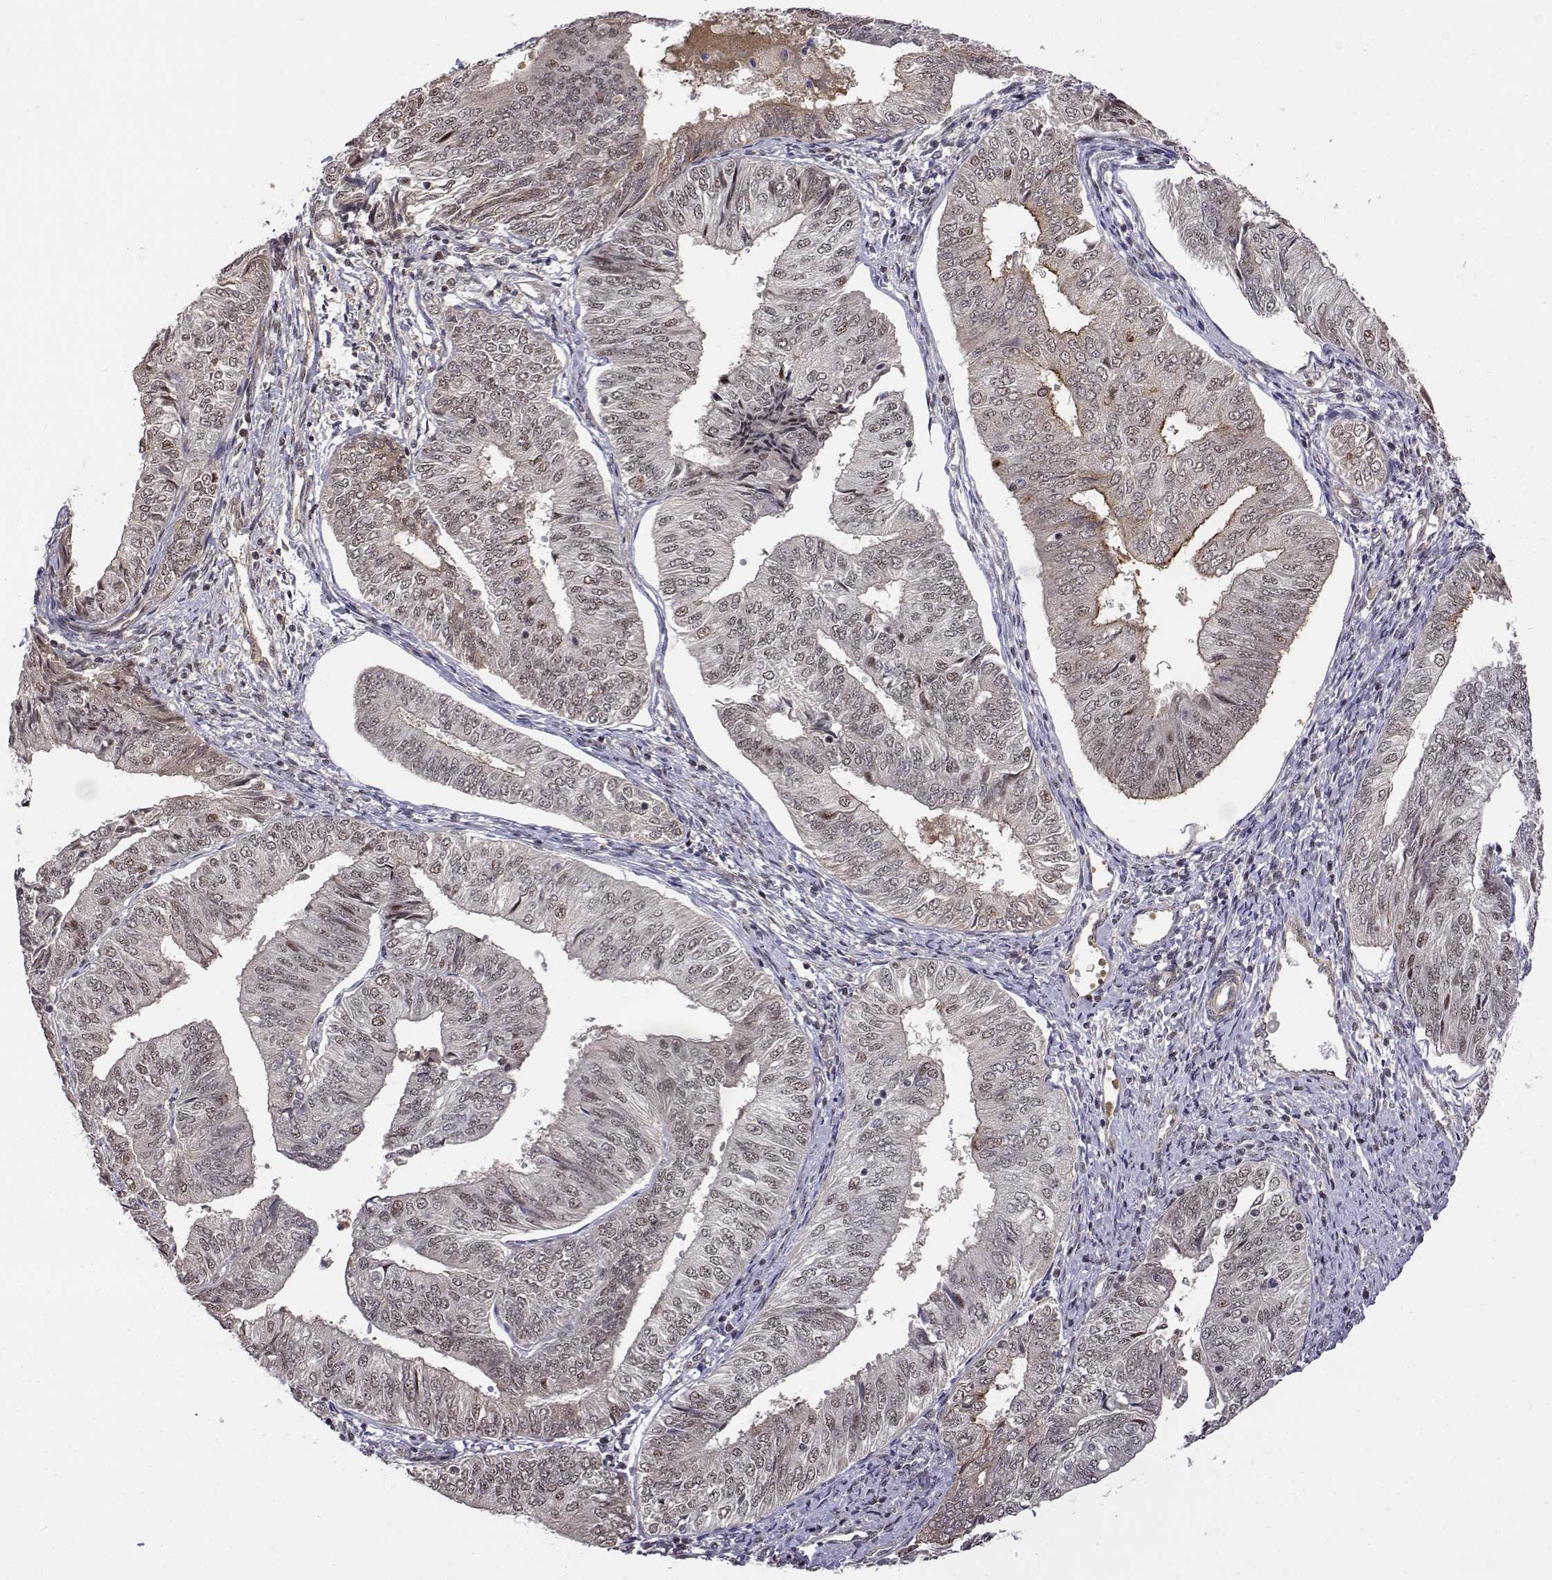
{"staining": {"intensity": "weak", "quantity": "25%-75%", "location": "nuclear"}, "tissue": "endometrial cancer", "cell_type": "Tumor cells", "image_type": "cancer", "snomed": [{"axis": "morphology", "description": "Adenocarcinoma, NOS"}, {"axis": "topography", "description": "Endometrium"}], "caption": "Endometrial cancer (adenocarcinoma) stained with a protein marker reveals weak staining in tumor cells.", "gene": "ITGA7", "patient": {"sex": "female", "age": 58}}